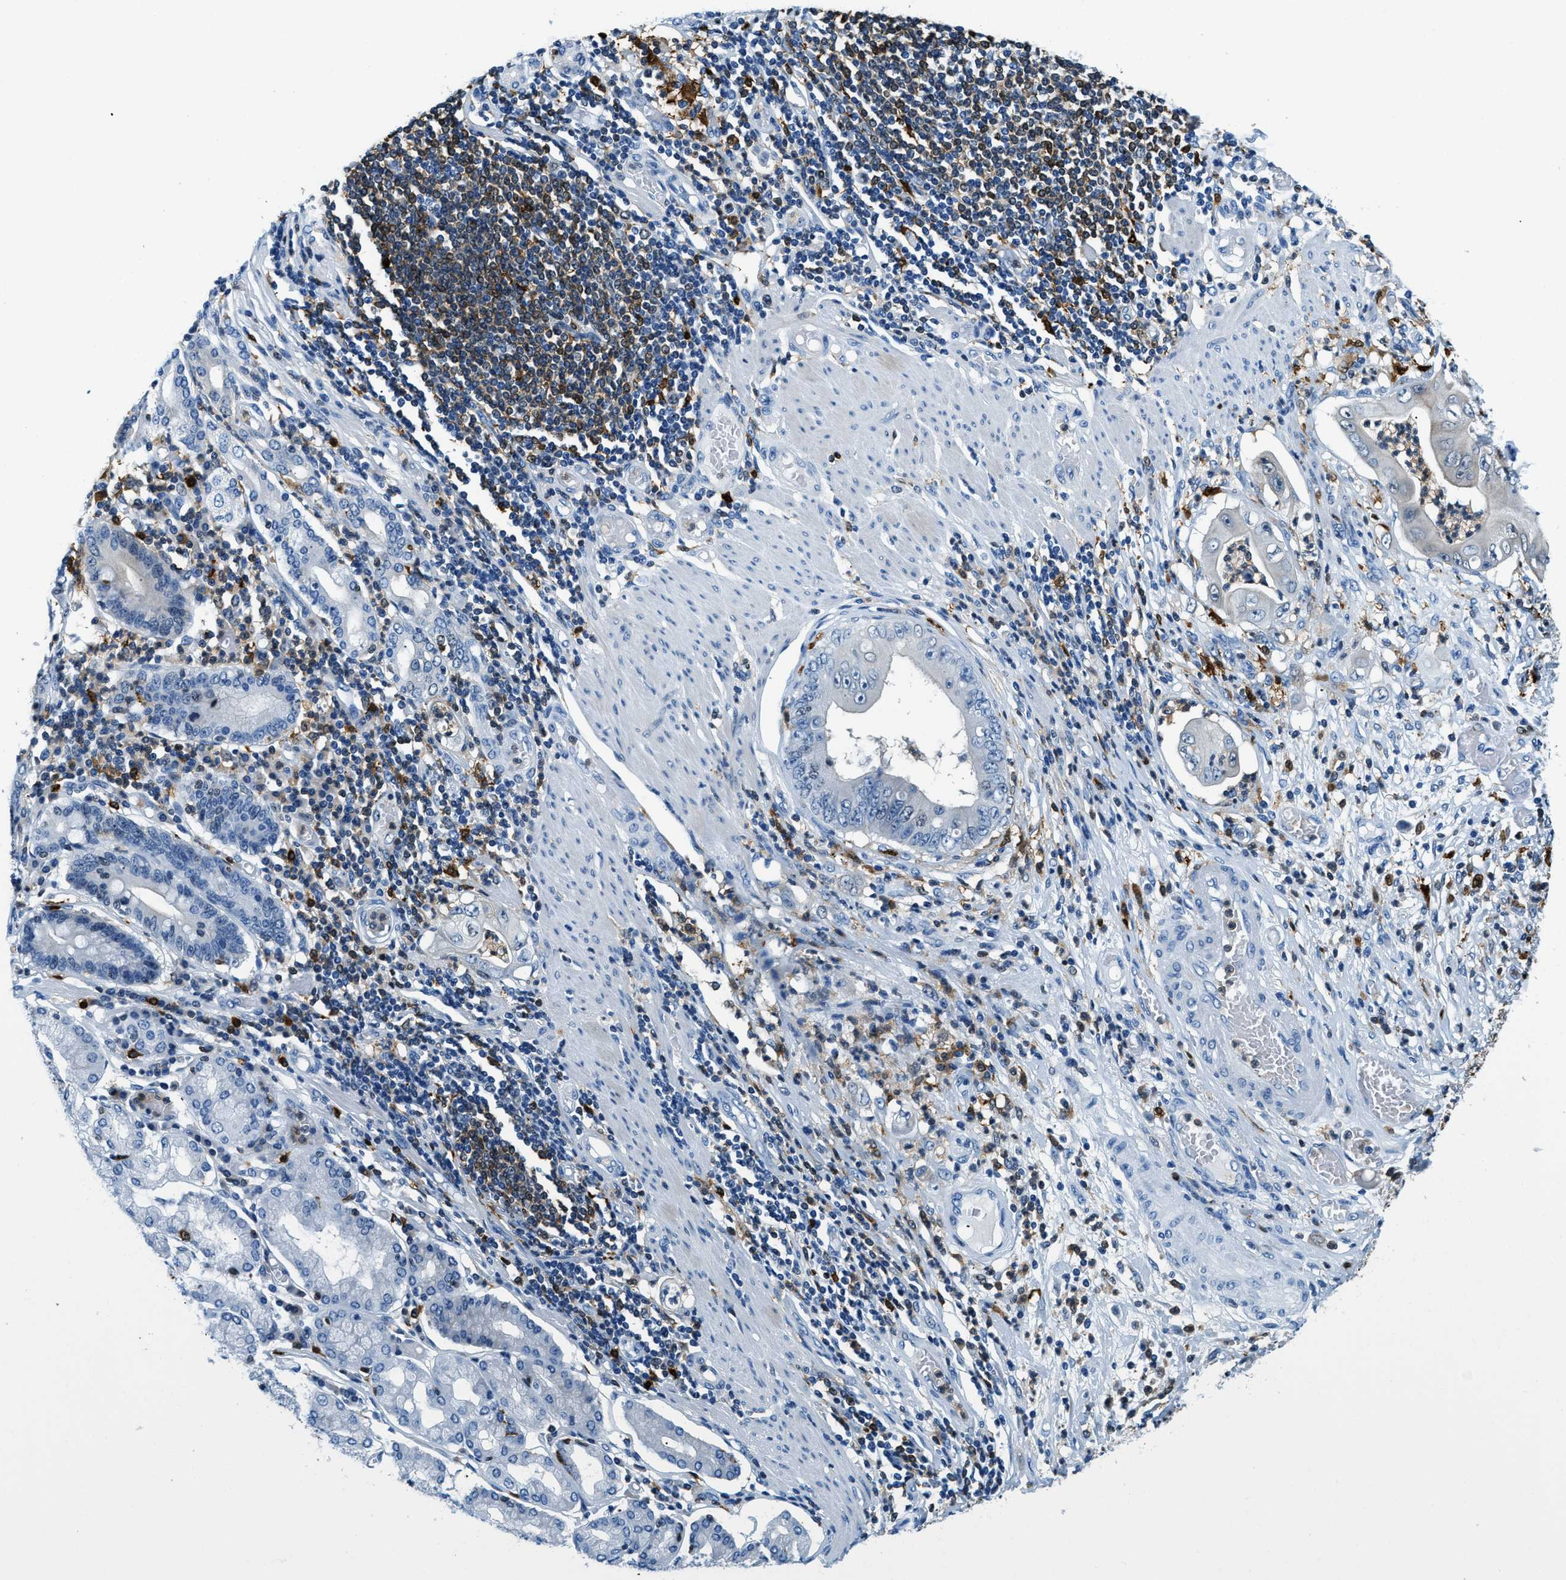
{"staining": {"intensity": "negative", "quantity": "none", "location": "none"}, "tissue": "stomach cancer", "cell_type": "Tumor cells", "image_type": "cancer", "snomed": [{"axis": "morphology", "description": "Adenocarcinoma, NOS"}, {"axis": "topography", "description": "Stomach"}], "caption": "IHC of human adenocarcinoma (stomach) demonstrates no expression in tumor cells. (DAB immunohistochemistry (IHC), high magnification).", "gene": "CAPG", "patient": {"sex": "female", "age": 73}}